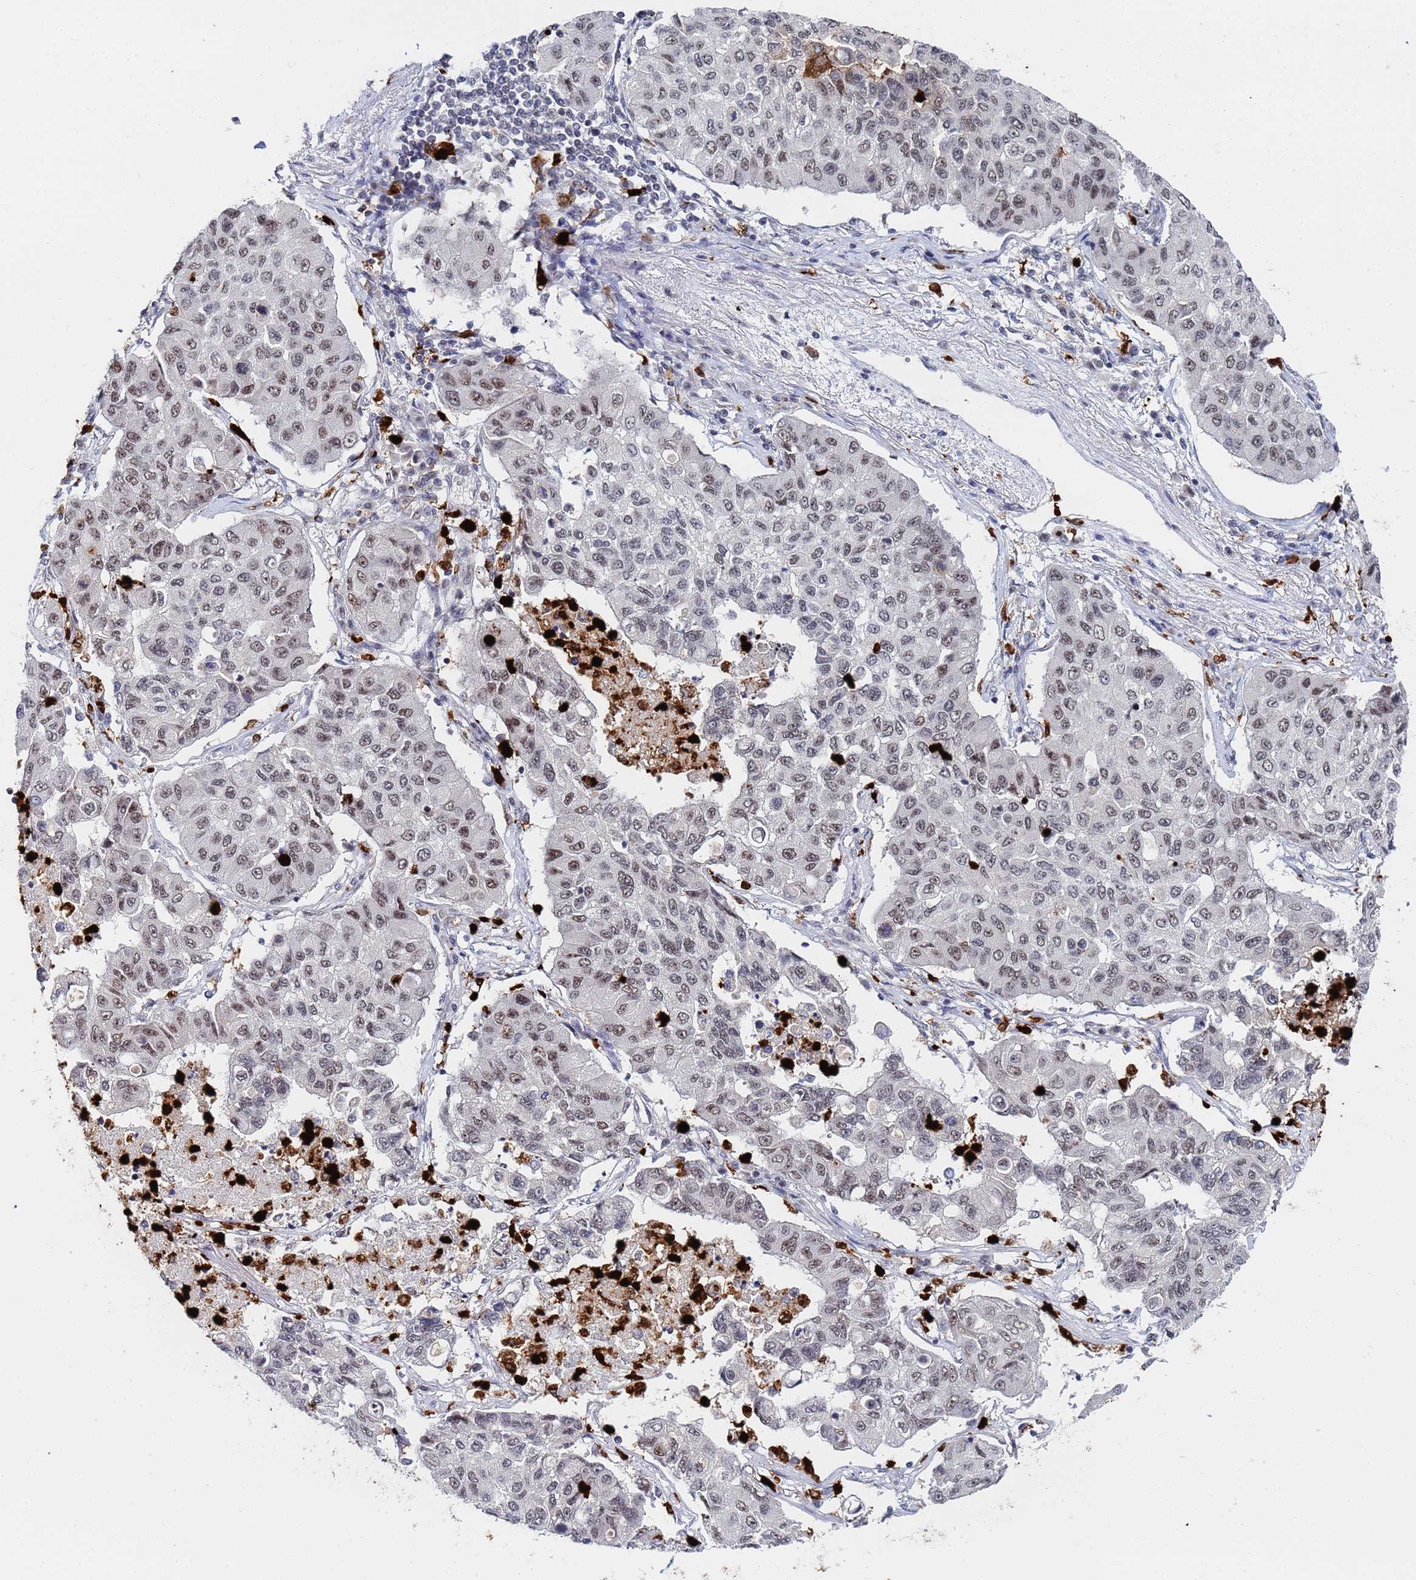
{"staining": {"intensity": "weak", "quantity": ">75%", "location": "nuclear"}, "tissue": "lung cancer", "cell_type": "Tumor cells", "image_type": "cancer", "snomed": [{"axis": "morphology", "description": "Squamous cell carcinoma, NOS"}, {"axis": "topography", "description": "Lung"}], "caption": "Weak nuclear expression is seen in about >75% of tumor cells in lung cancer. The protein of interest is stained brown, and the nuclei are stained in blue (DAB IHC with brightfield microscopy, high magnification).", "gene": "MTCL1", "patient": {"sex": "male", "age": 74}}